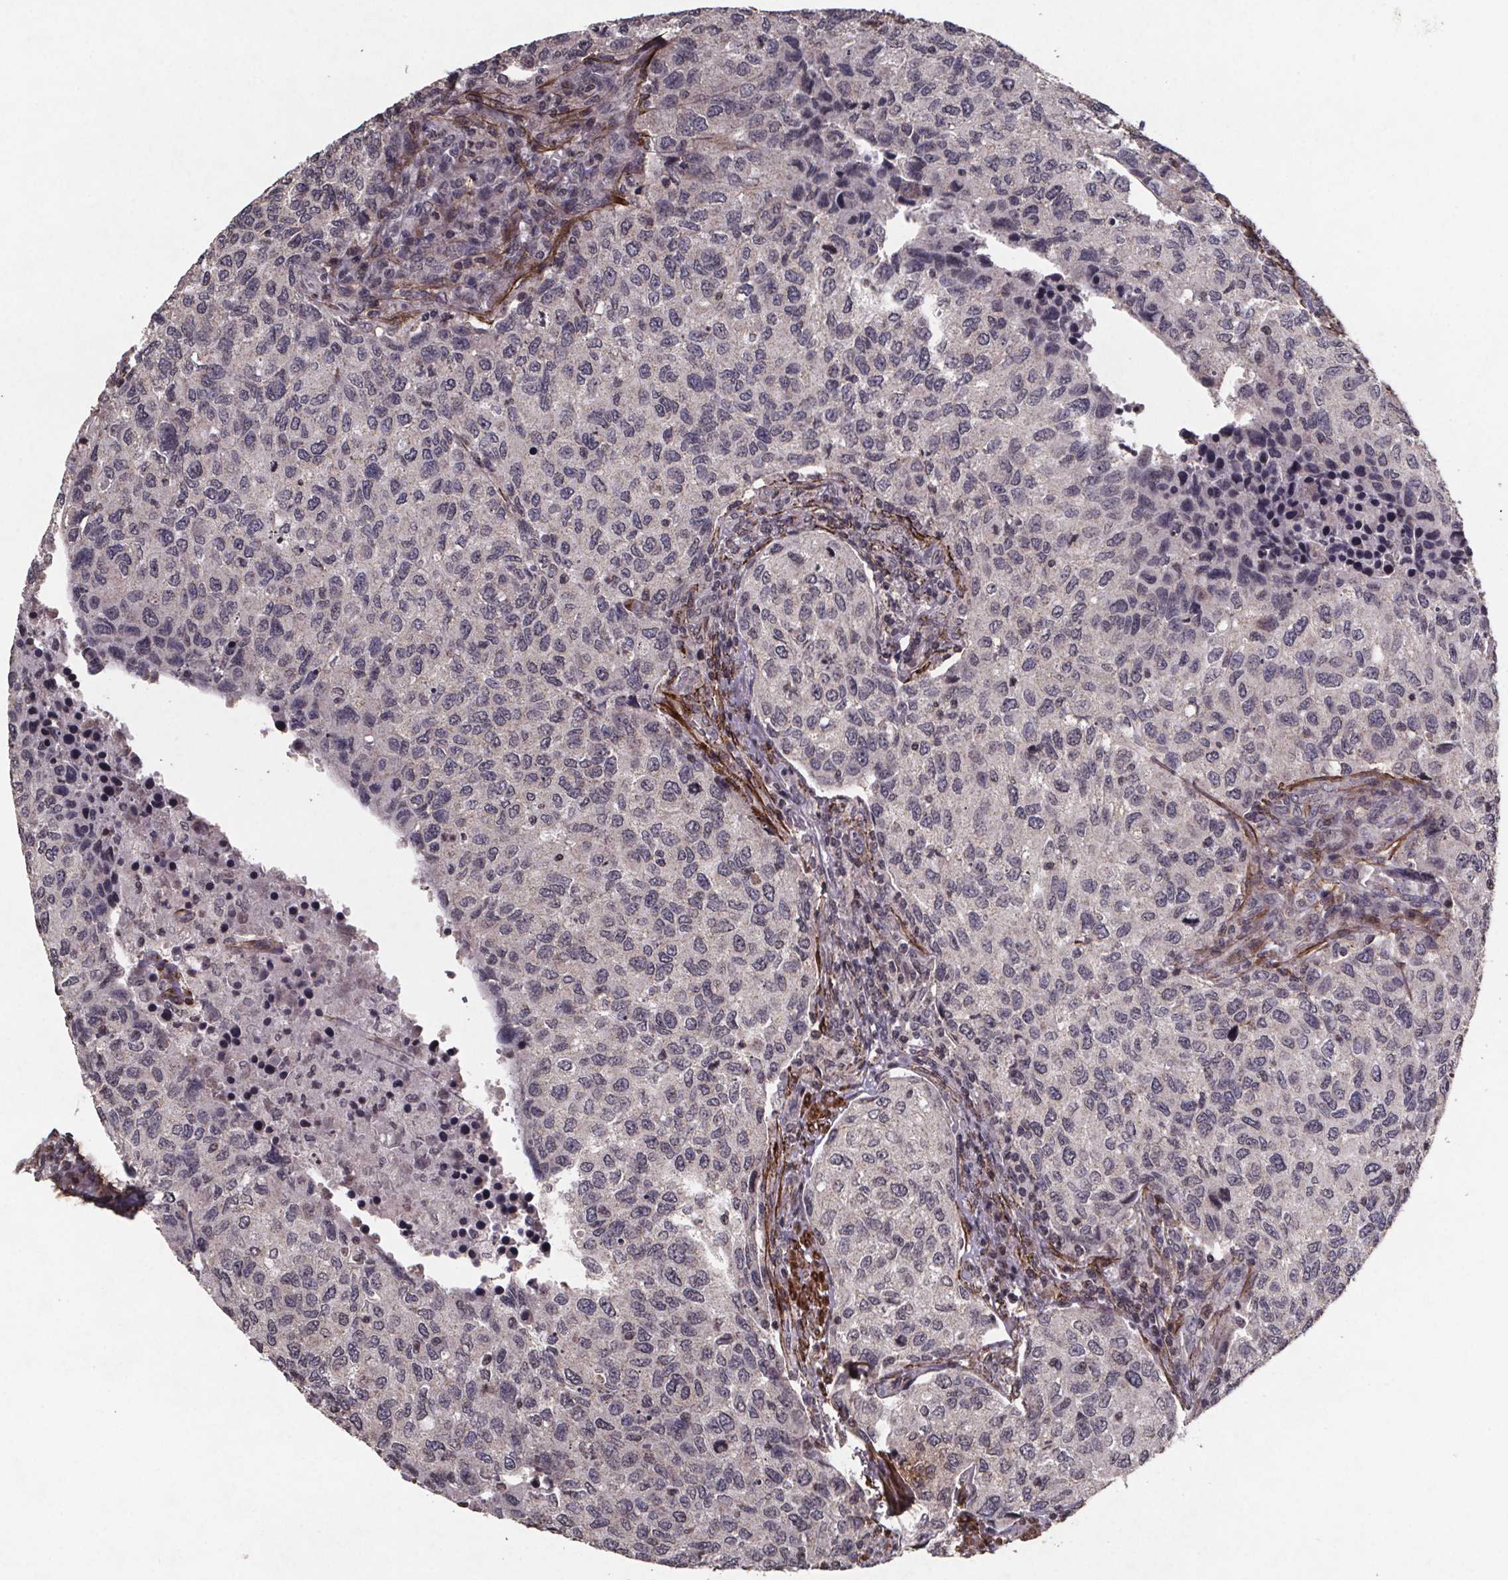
{"staining": {"intensity": "negative", "quantity": "none", "location": "none"}, "tissue": "urothelial cancer", "cell_type": "Tumor cells", "image_type": "cancer", "snomed": [{"axis": "morphology", "description": "Urothelial carcinoma, High grade"}, {"axis": "topography", "description": "Urinary bladder"}], "caption": "The image displays no significant positivity in tumor cells of urothelial cancer.", "gene": "PALLD", "patient": {"sex": "female", "age": 78}}